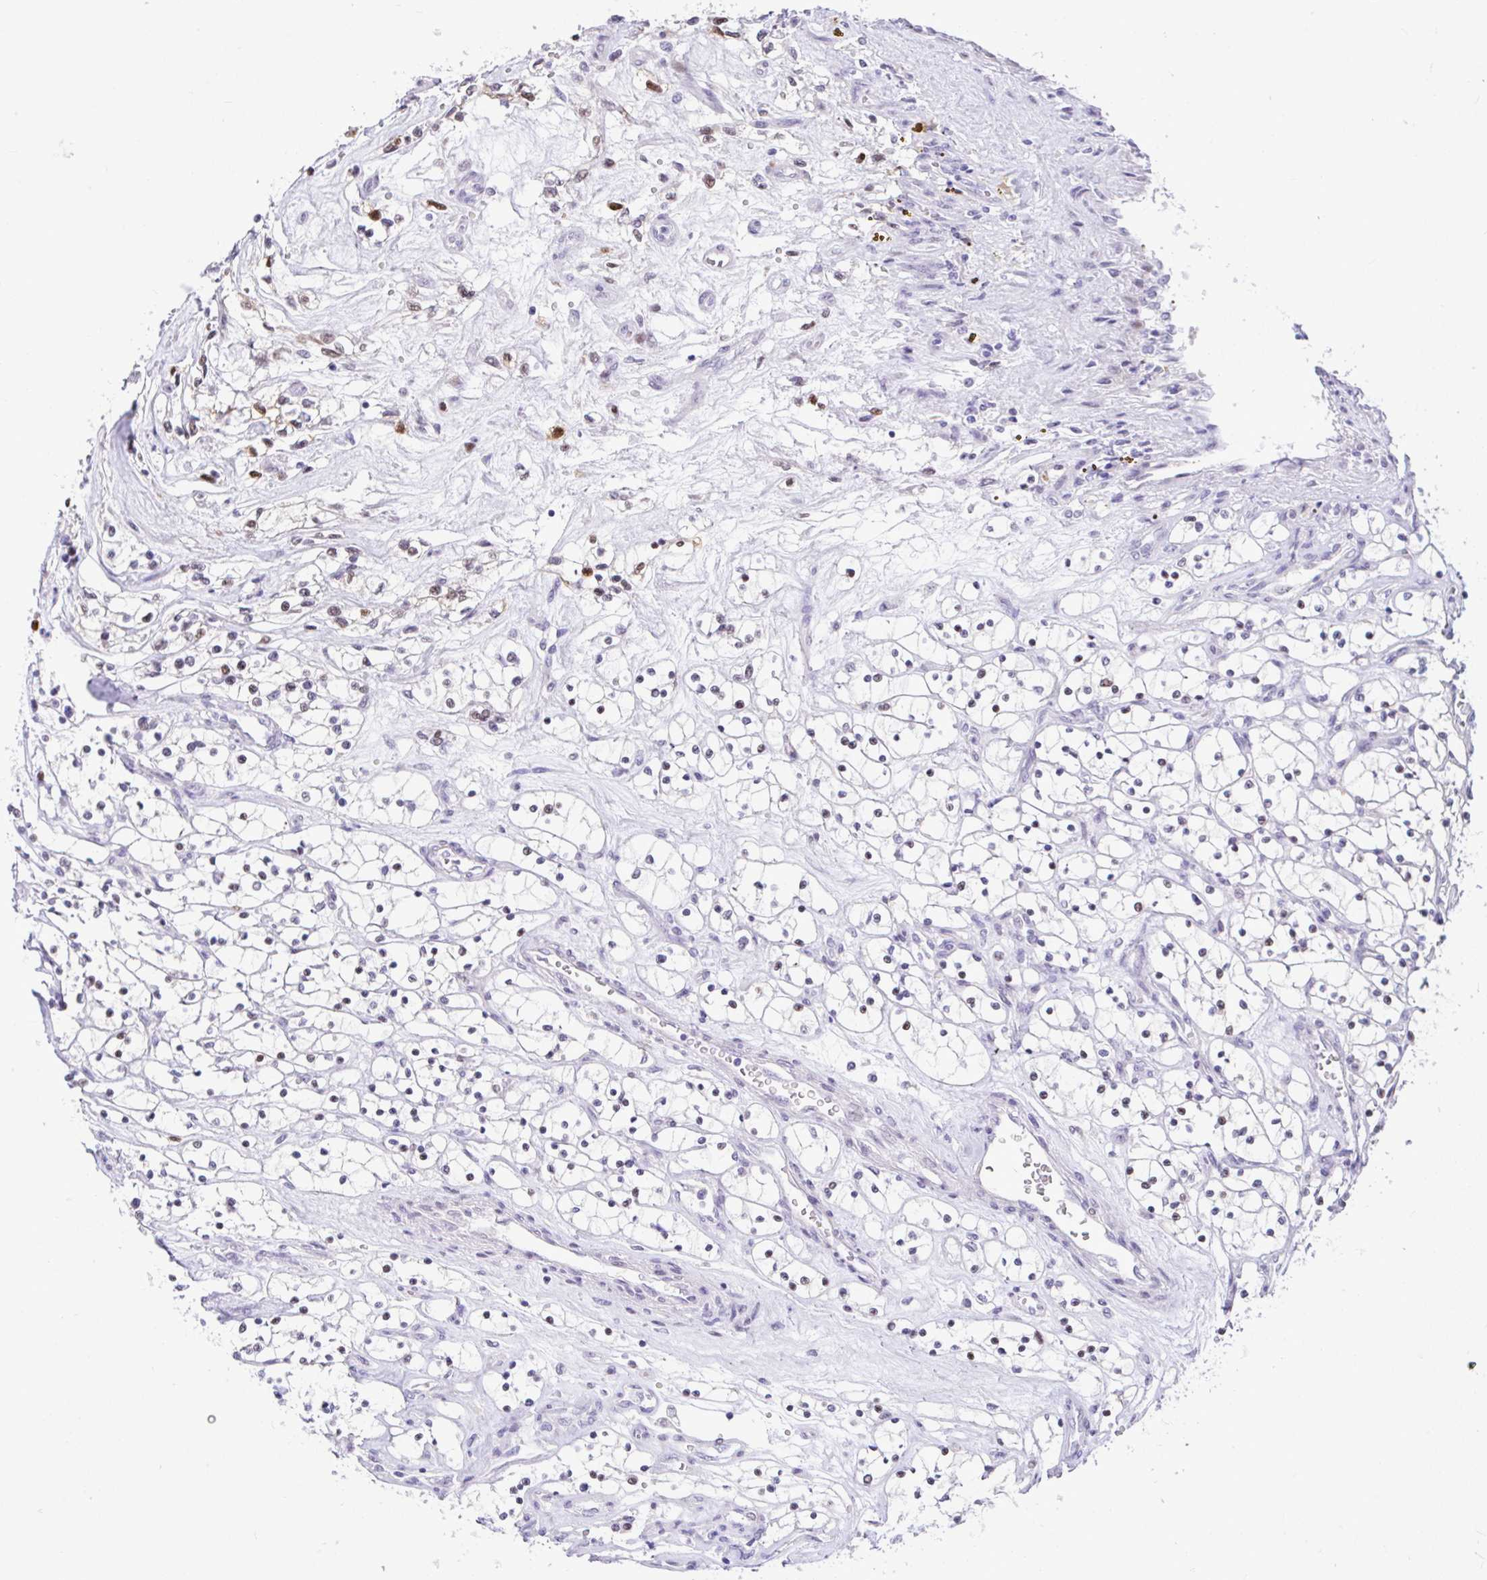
{"staining": {"intensity": "weak", "quantity": "<25%", "location": "nuclear"}, "tissue": "renal cancer", "cell_type": "Tumor cells", "image_type": "cancer", "snomed": [{"axis": "morphology", "description": "Adenocarcinoma, NOS"}, {"axis": "topography", "description": "Kidney"}], "caption": "Immunohistochemistry (IHC) micrograph of adenocarcinoma (renal) stained for a protein (brown), which exhibits no expression in tumor cells.", "gene": "ZNF485", "patient": {"sex": "female", "age": 69}}